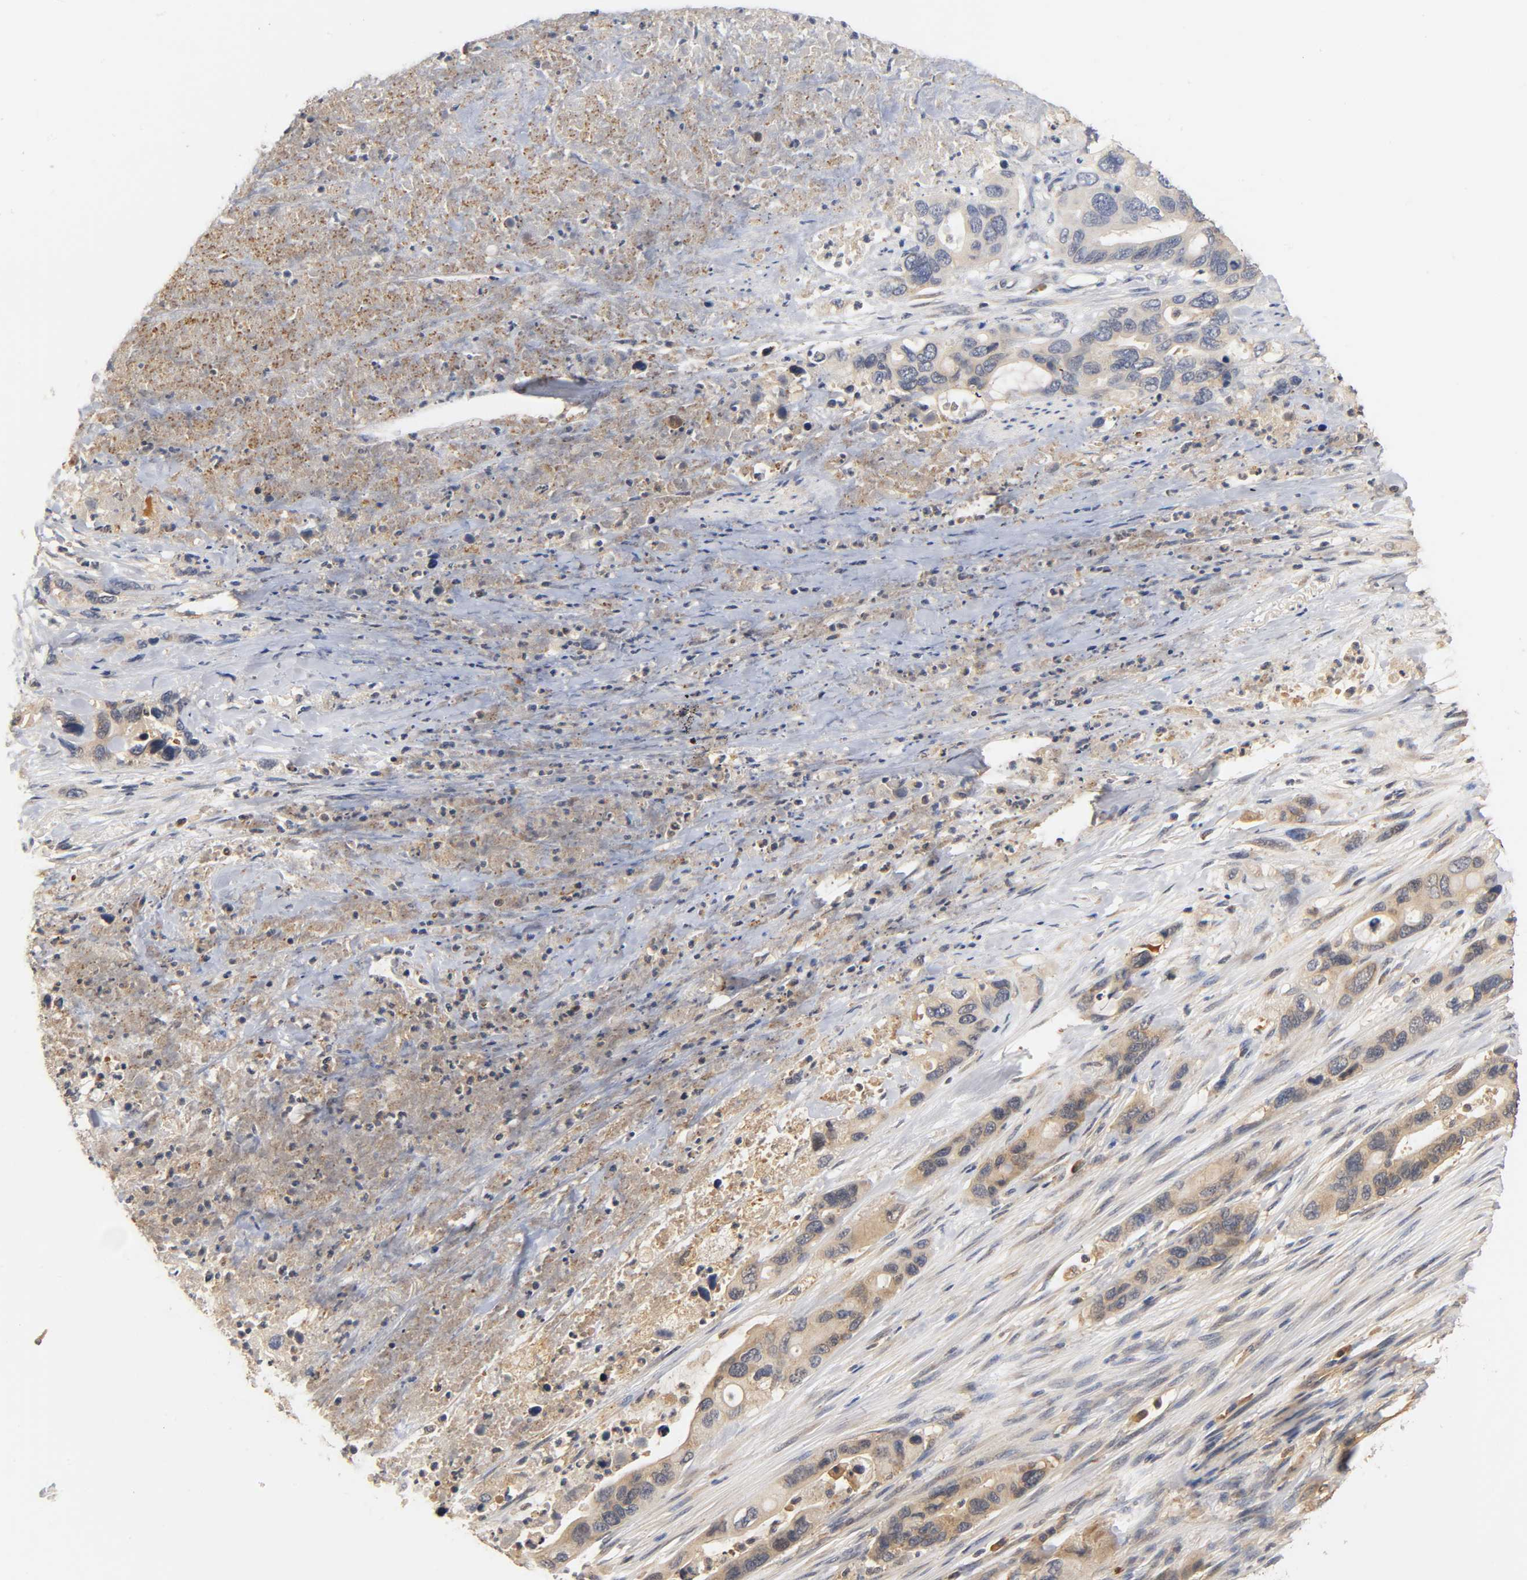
{"staining": {"intensity": "weak", "quantity": "25%-75%", "location": "cytoplasmic/membranous"}, "tissue": "pancreatic cancer", "cell_type": "Tumor cells", "image_type": "cancer", "snomed": [{"axis": "morphology", "description": "Adenocarcinoma, NOS"}, {"axis": "topography", "description": "Pancreas"}], "caption": "DAB (3,3'-diaminobenzidine) immunohistochemical staining of human pancreatic cancer displays weak cytoplasmic/membranous protein staining in approximately 25%-75% of tumor cells.", "gene": "SCAP", "patient": {"sex": "female", "age": 71}}